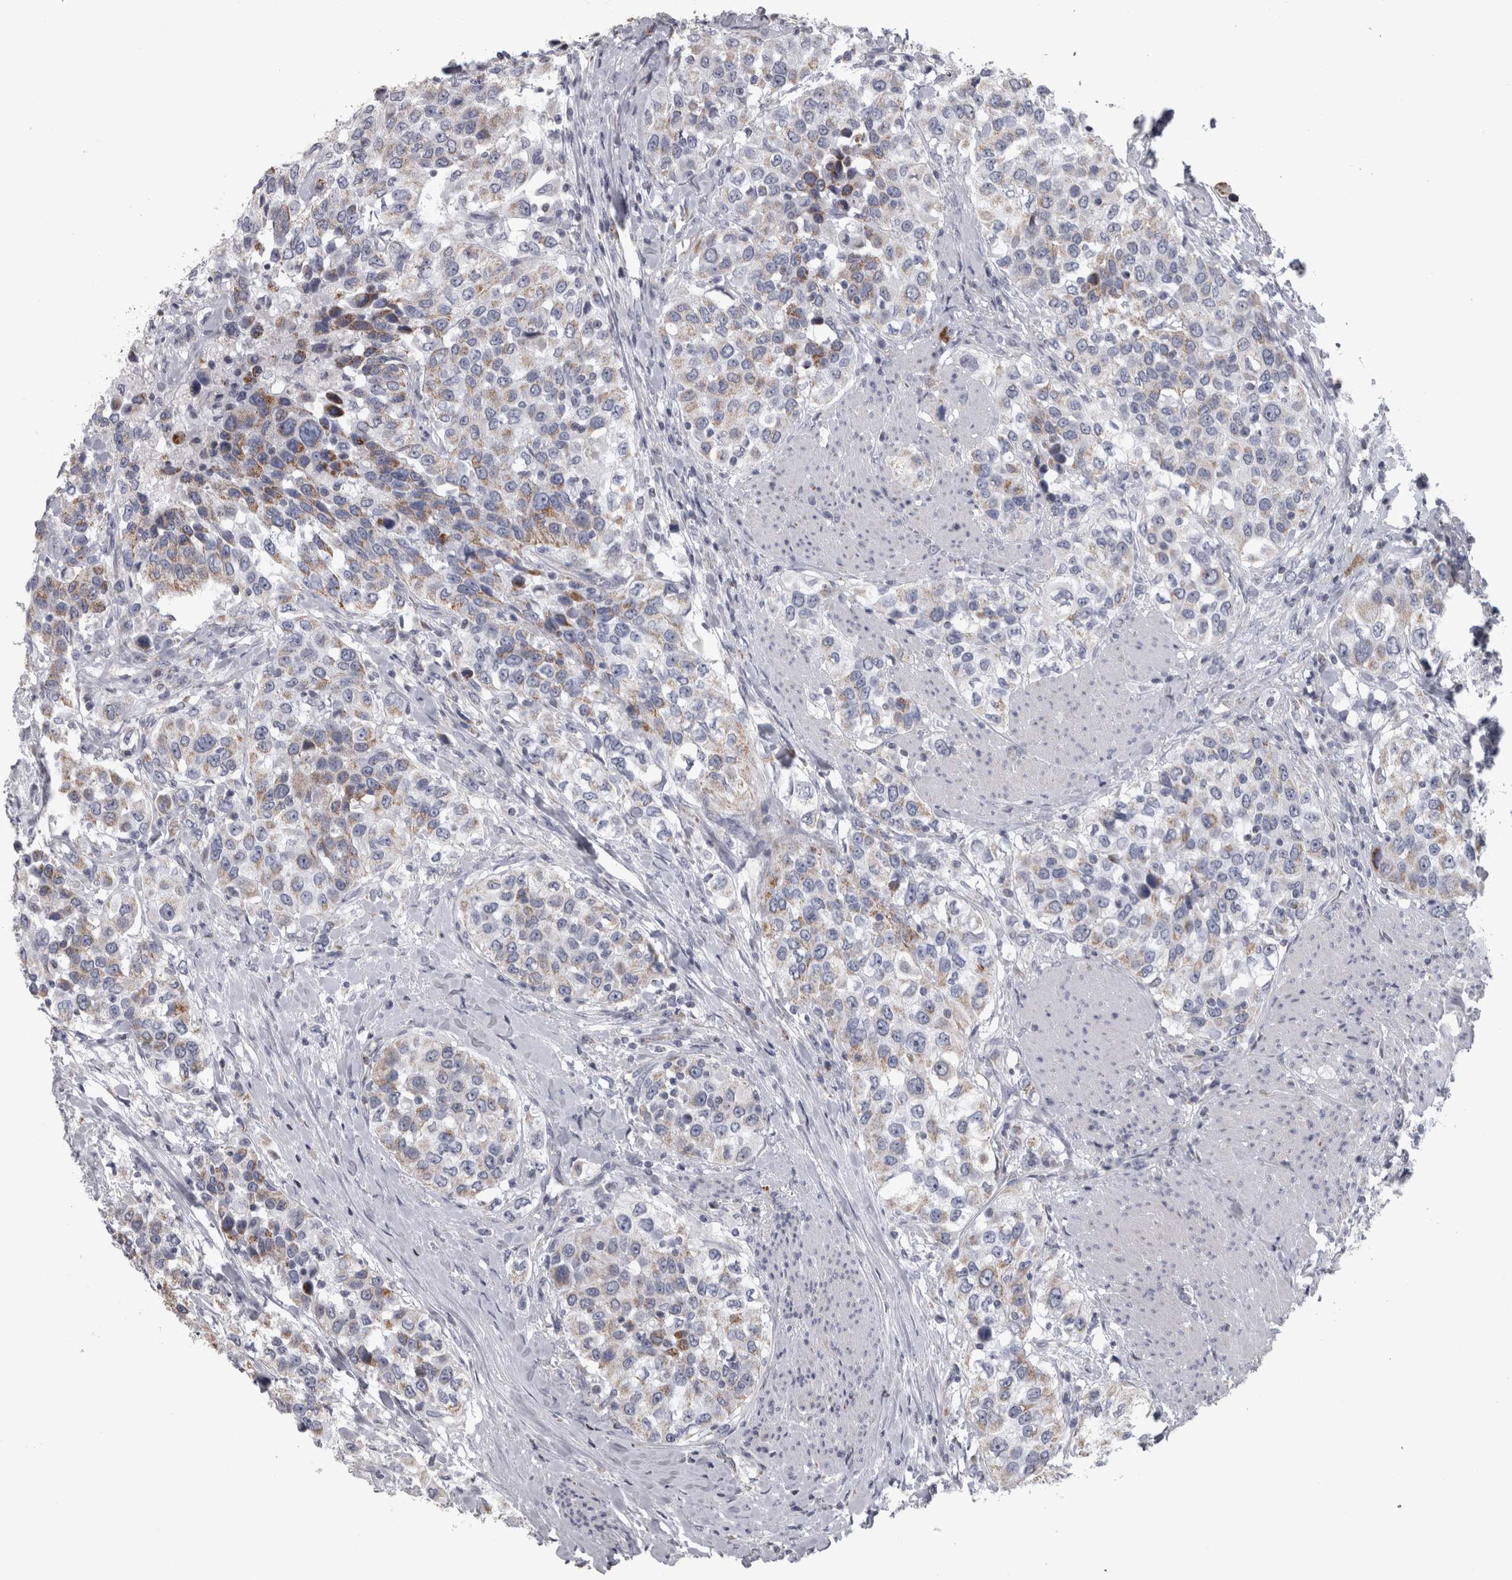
{"staining": {"intensity": "weak", "quantity": "25%-75%", "location": "cytoplasmic/membranous"}, "tissue": "urothelial cancer", "cell_type": "Tumor cells", "image_type": "cancer", "snomed": [{"axis": "morphology", "description": "Urothelial carcinoma, High grade"}, {"axis": "topography", "description": "Urinary bladder"}], "caption": "Urothelial cancer was stained to show a protein in brown. There is low levels of weak cytoplasmic/membranous positivity in about 25%-75% of tumor cells.", "gene": "DBT", "patient": {"sex": "female", "age": 80}}